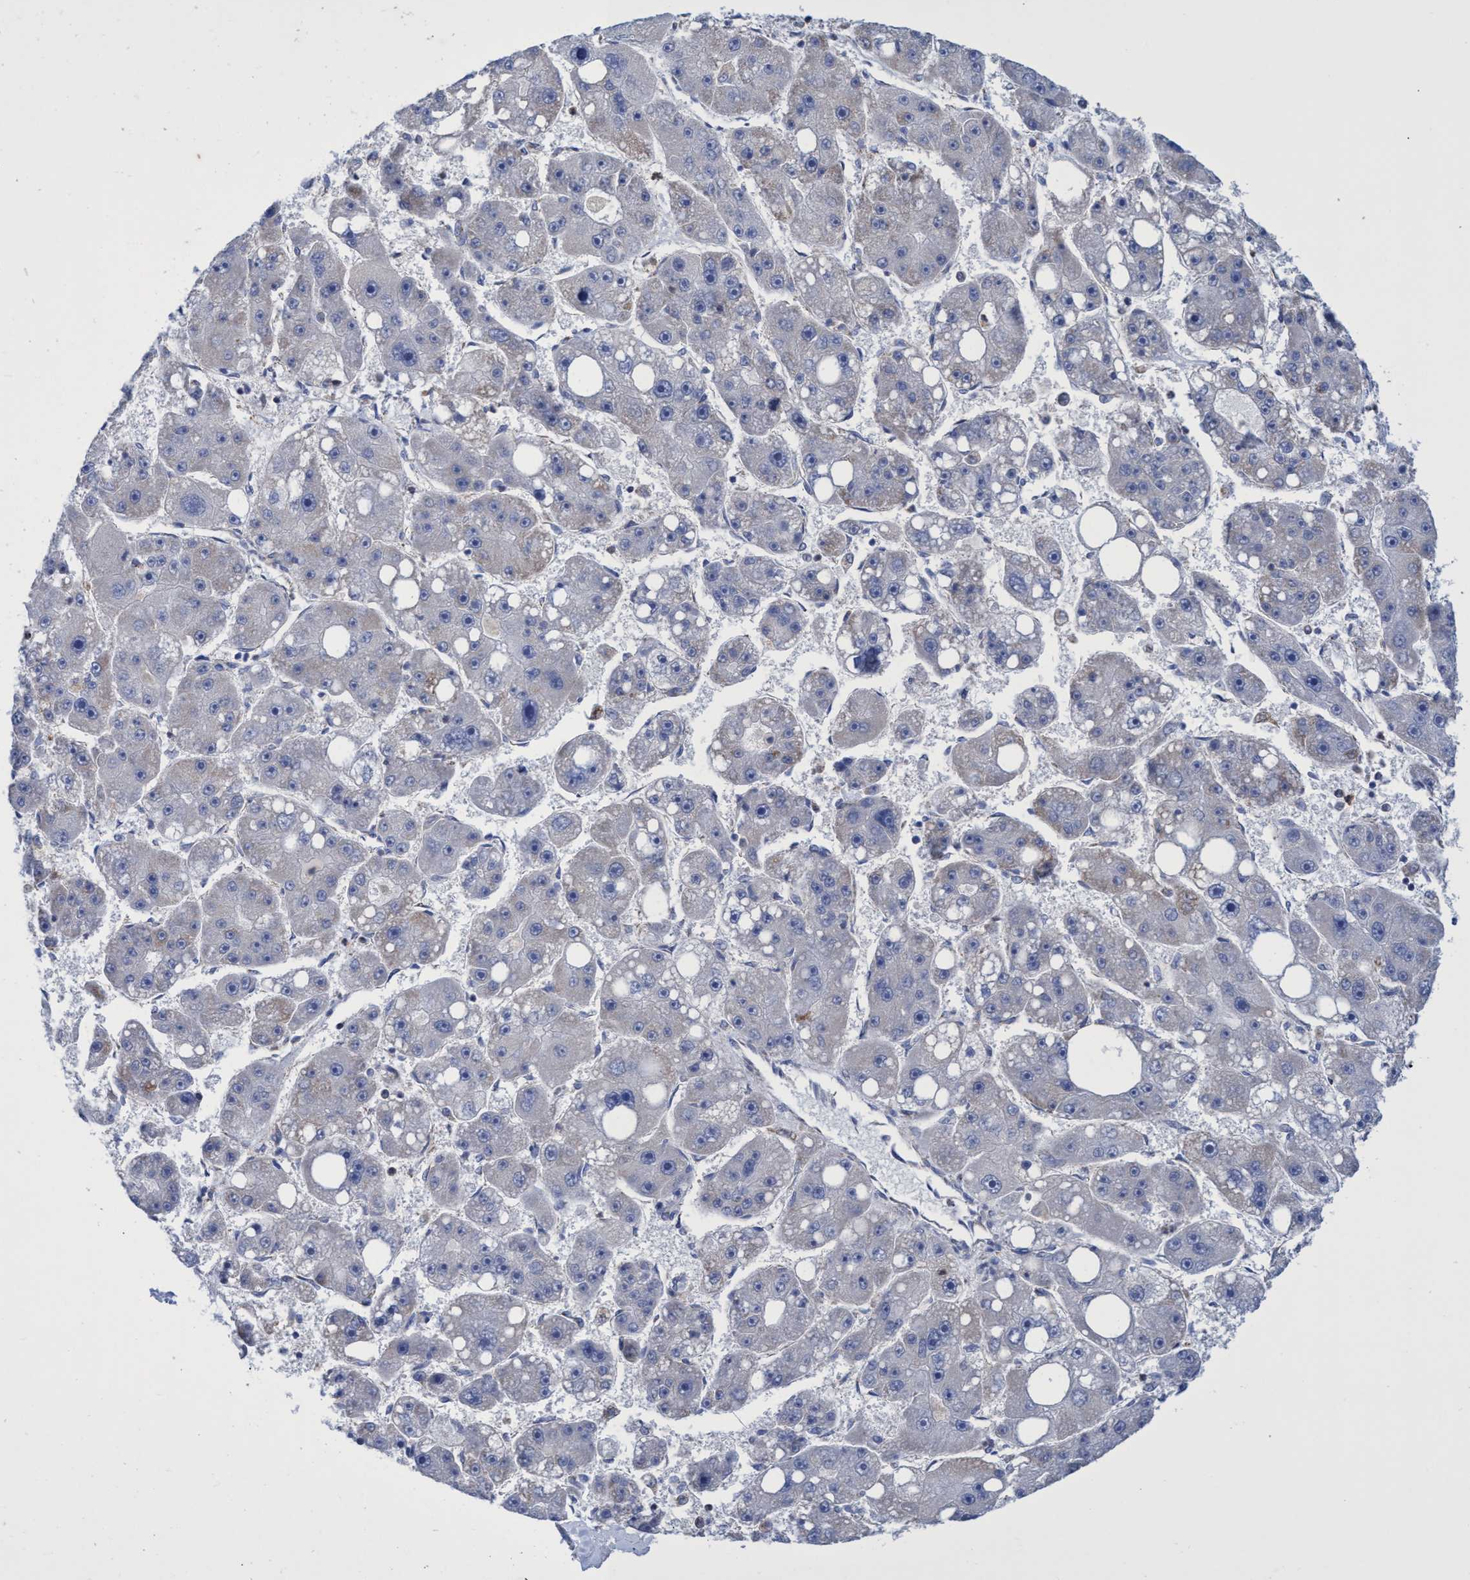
{"staining": {"intensity": "negative", "quantity": "none", "location": "none"}, "tissue": "liver cancer", "cell_type": "Tumor cells", "image_type": "cancer", "snomed": [{"axis": "morphology", "description": "Carcinoma, Hepatocellular, NOS"}, {"axis": "topography", "description": "Liver"}], "caption": "Immunohistochemistry (IHC) photomicrograph of neoplastic tissue: human liver cancer (hepatocellular carcinoma) stained with DAB (3,3'-diaminobenzidine) shows no significant protein expression in tumor cells.", "gene": "ZNF750", "patient": {"sex": "female", "age": 61}}